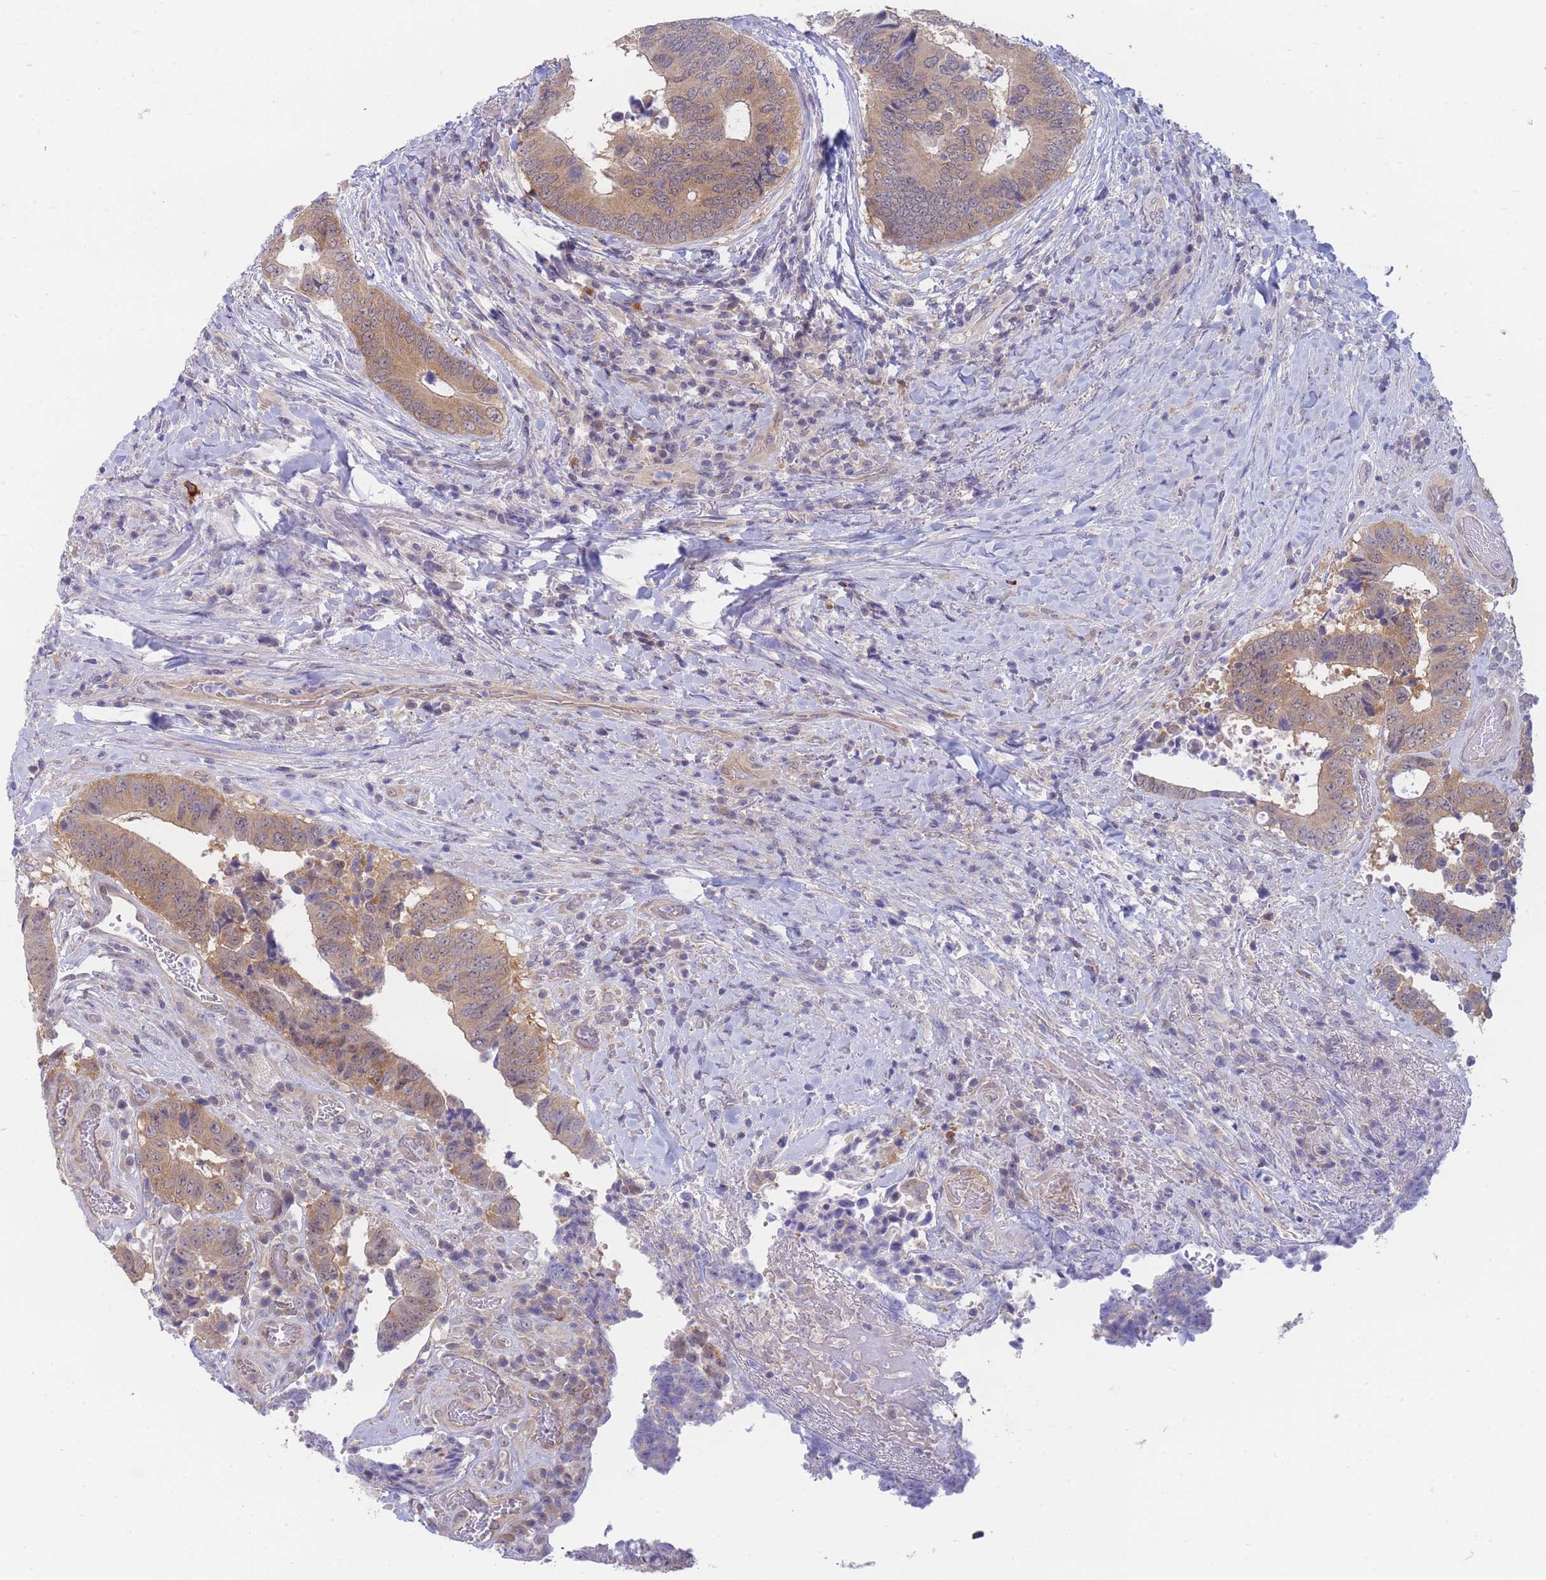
{"staining": {"intensity": "moderate", "quantity": ">75%", "location": "cytoplasmic/membranous"}, "tissue": "colorectal cancer", "cell_type": "Tumor cells", "image_type": "cancer", "snomed": [{"axis": "morphology", "description": "Adenocarcinoma, NOS"}, {"axis": "topography", "description": "Rectum"}], "caption": "Tumor cells demonstrate medium levels of moderate cytoplasmic/membranous positivity in about >75% of cells in human colorectal cancer. Ihc stains the protein of interest in brown and the nuclei are stained blue.", "gene": "SUGT1", "patient": {"sex": "male", "age": 72}}